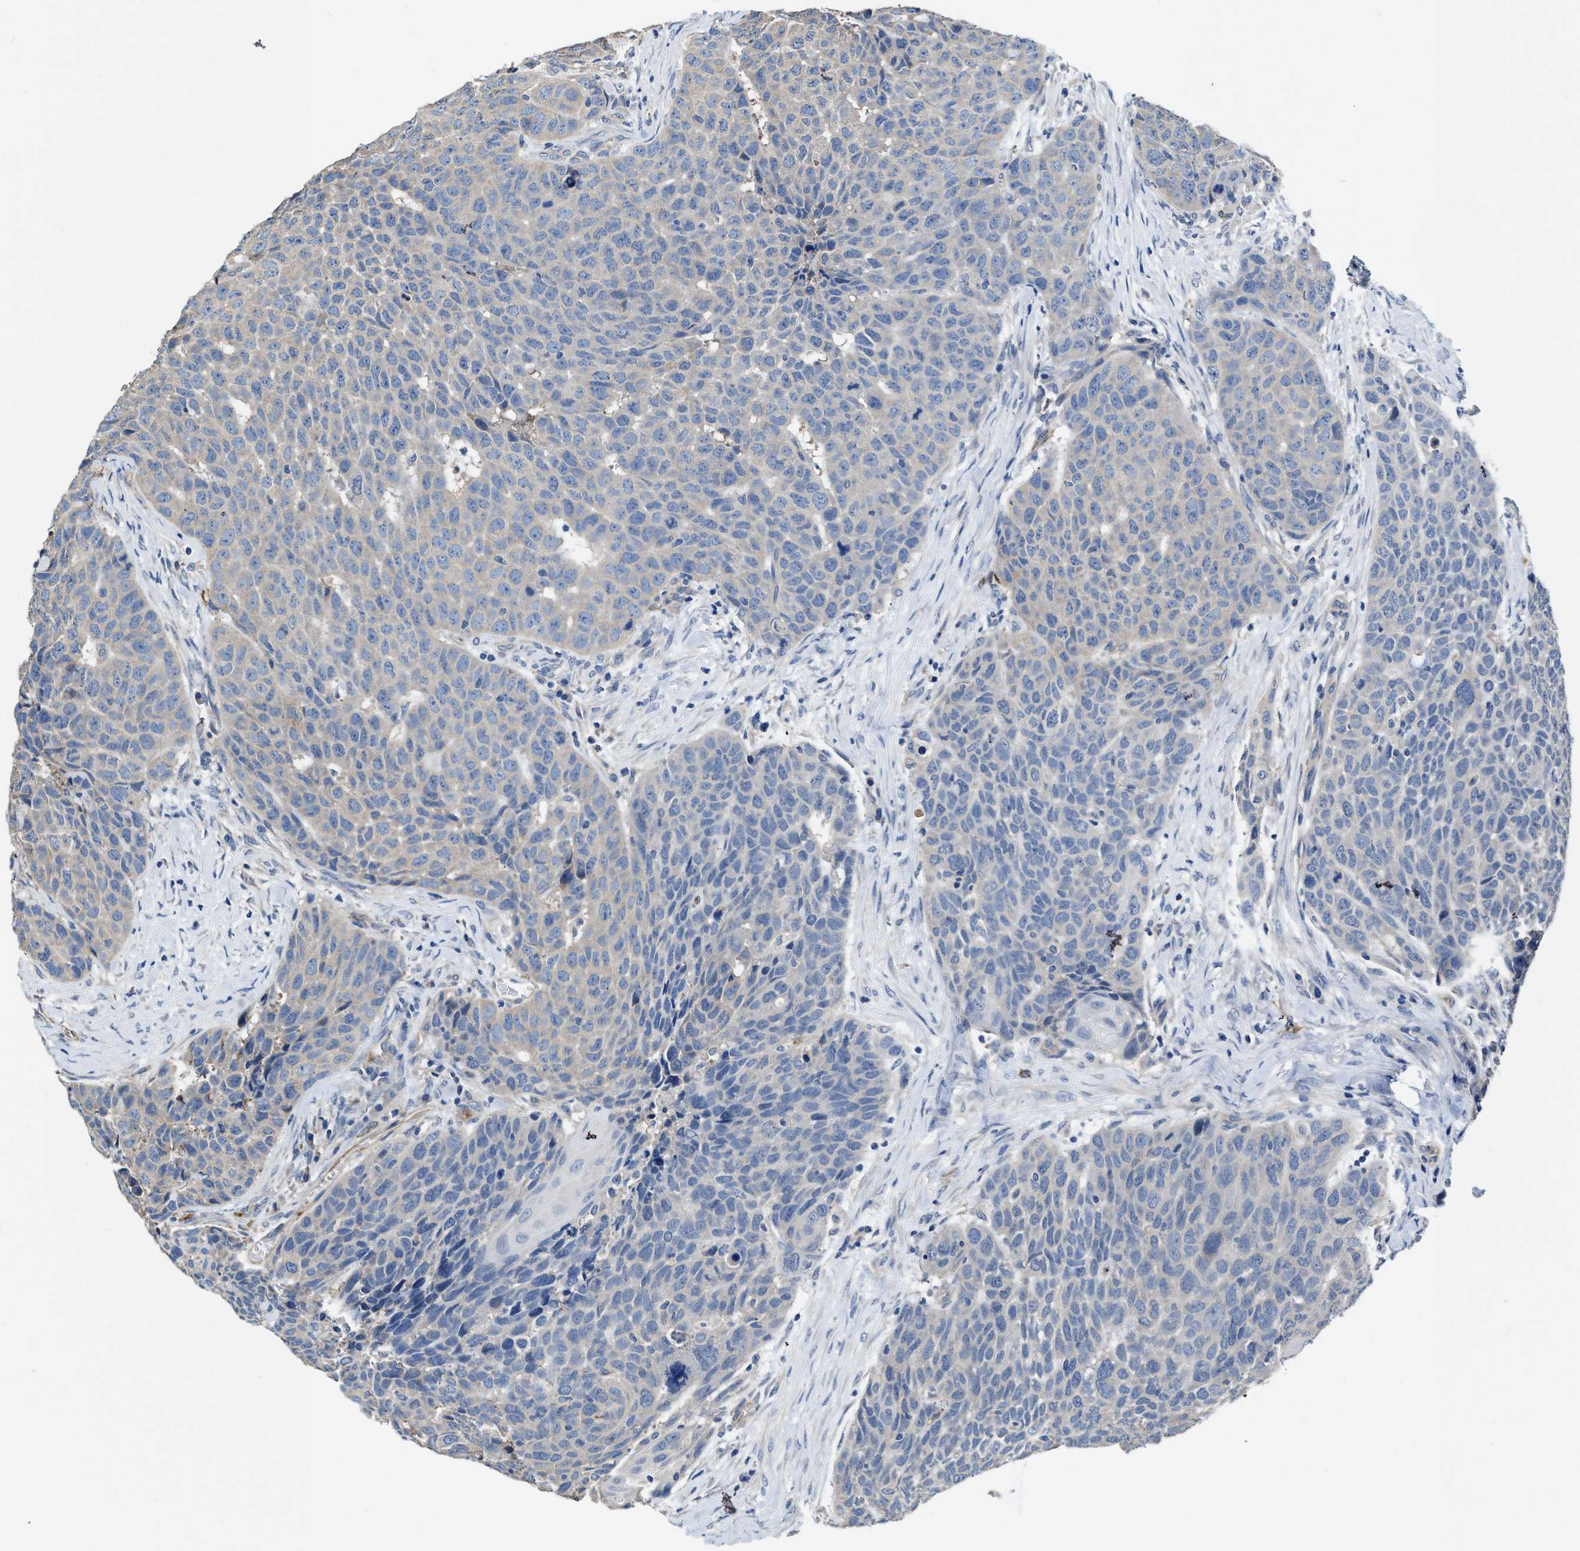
{"staining": {"intensity": "negative", "quantity": "none", "location": "none"}, "tissue": "head and neck cancer", "cell_type": "Tumor cells", "image_type": "cancer", "snomed": [{"axis": "morphology", "description": "Squamous cell carcinoma, NOS"}, {"axis": "topography", "description": "Head-Neck"}], "caption": "A micrograph of head and neck cancer stained for a protein exhibits no brown staining in tumor cells.", "gene": "C22orf42", "patient": {"sex": "male", "age": 66}}